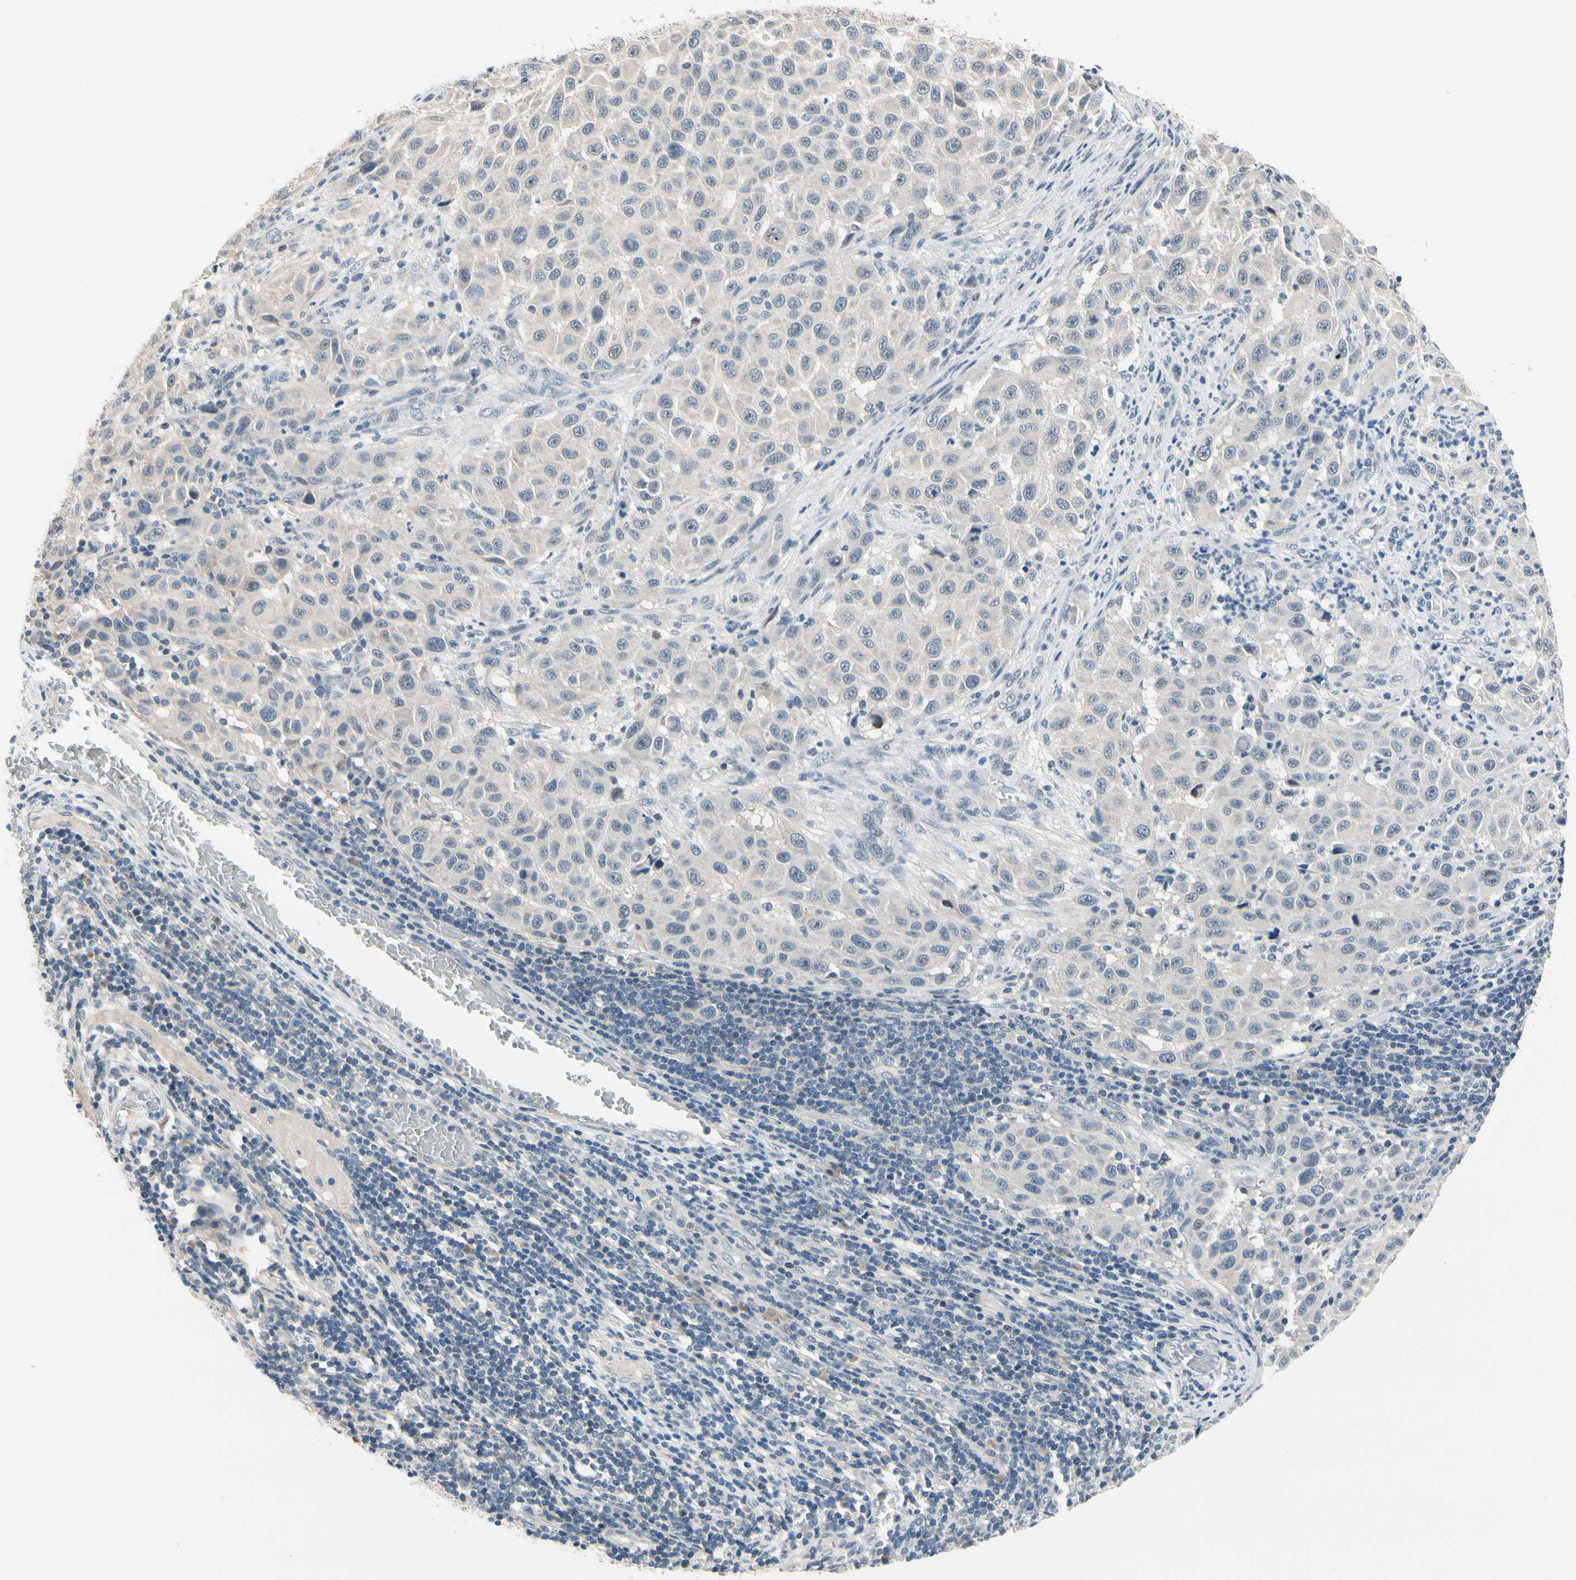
{"staining": {"intensity": "negative", "quantity": "none", "location": "none"}, "tissue": "melanoma", "cell_type": "Tumor cells", "image_type": "cancer", "snomed": [{"axis": "morphology", "description": "Malignant melanoma, Metastatic site"}, {"axis": "topography", "description": "Lymph node"}], "caption": "Tumor cells are negative for protein expression in human melanoma.", "gene": "SLC27A6", "patient": {"sex": "male", "age": 61}}